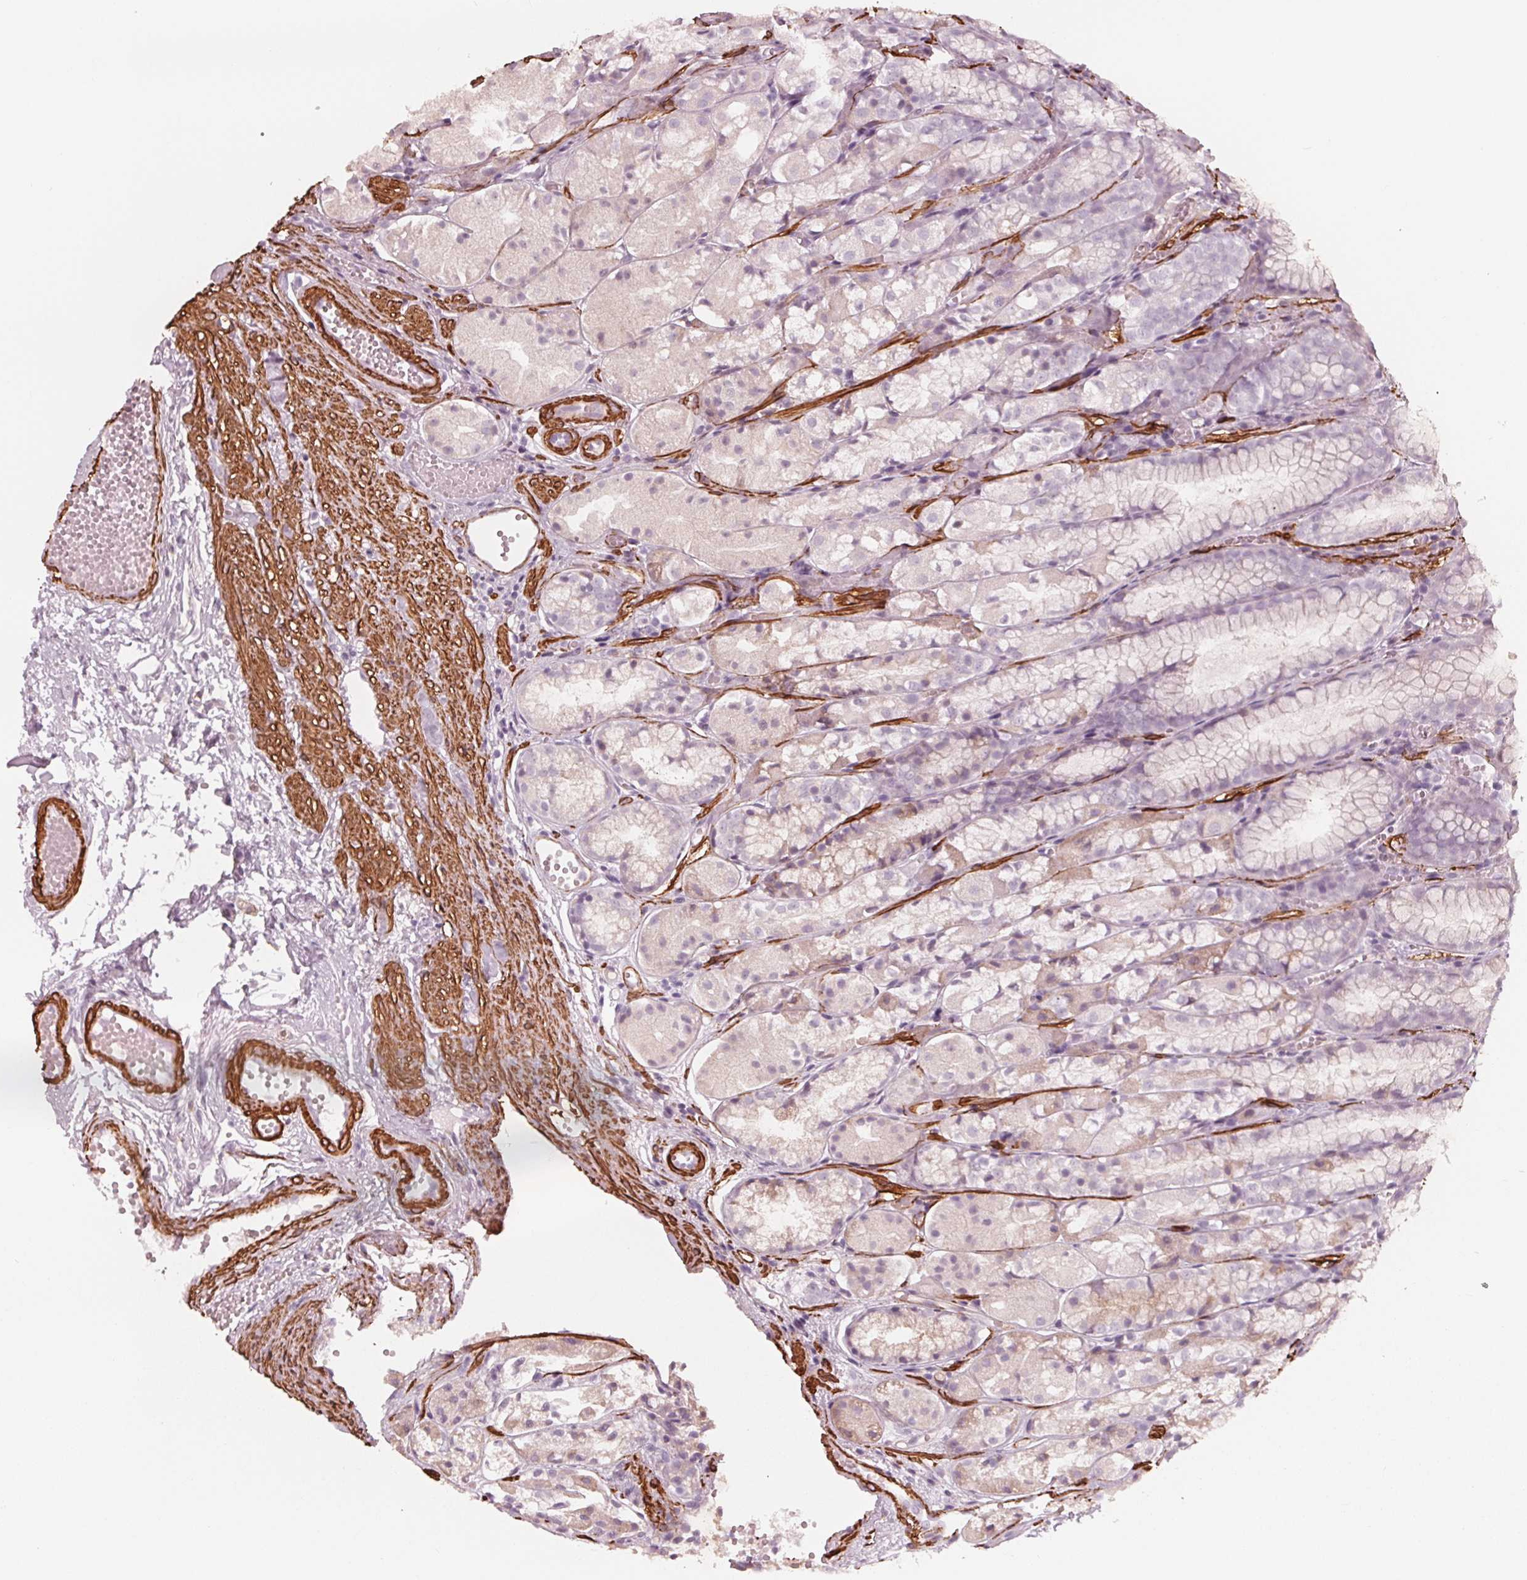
{"staining": {"intensity": "negative", "quantity": "none", "location": "none"}, "tissue": "stomach", "cell_type": "Glandular cells", "image_type": "normal", "snomed": [{"axis": "morphology", "description": "Normal tissue, NOS"}, {"axis": "topography", "description": "Stomach"}], "caption": "IHC image of unremarkable stomach: stomach stained with DAB displays no significant protein positivity in glandular cells. (DAB (3,3'-diaminobenzidine) immunohistochemistry (IHC) visualized using brightfield microscopy, high magnification).", "gene": "MIER3", "patient": {"sex": "male", "age": 70}}